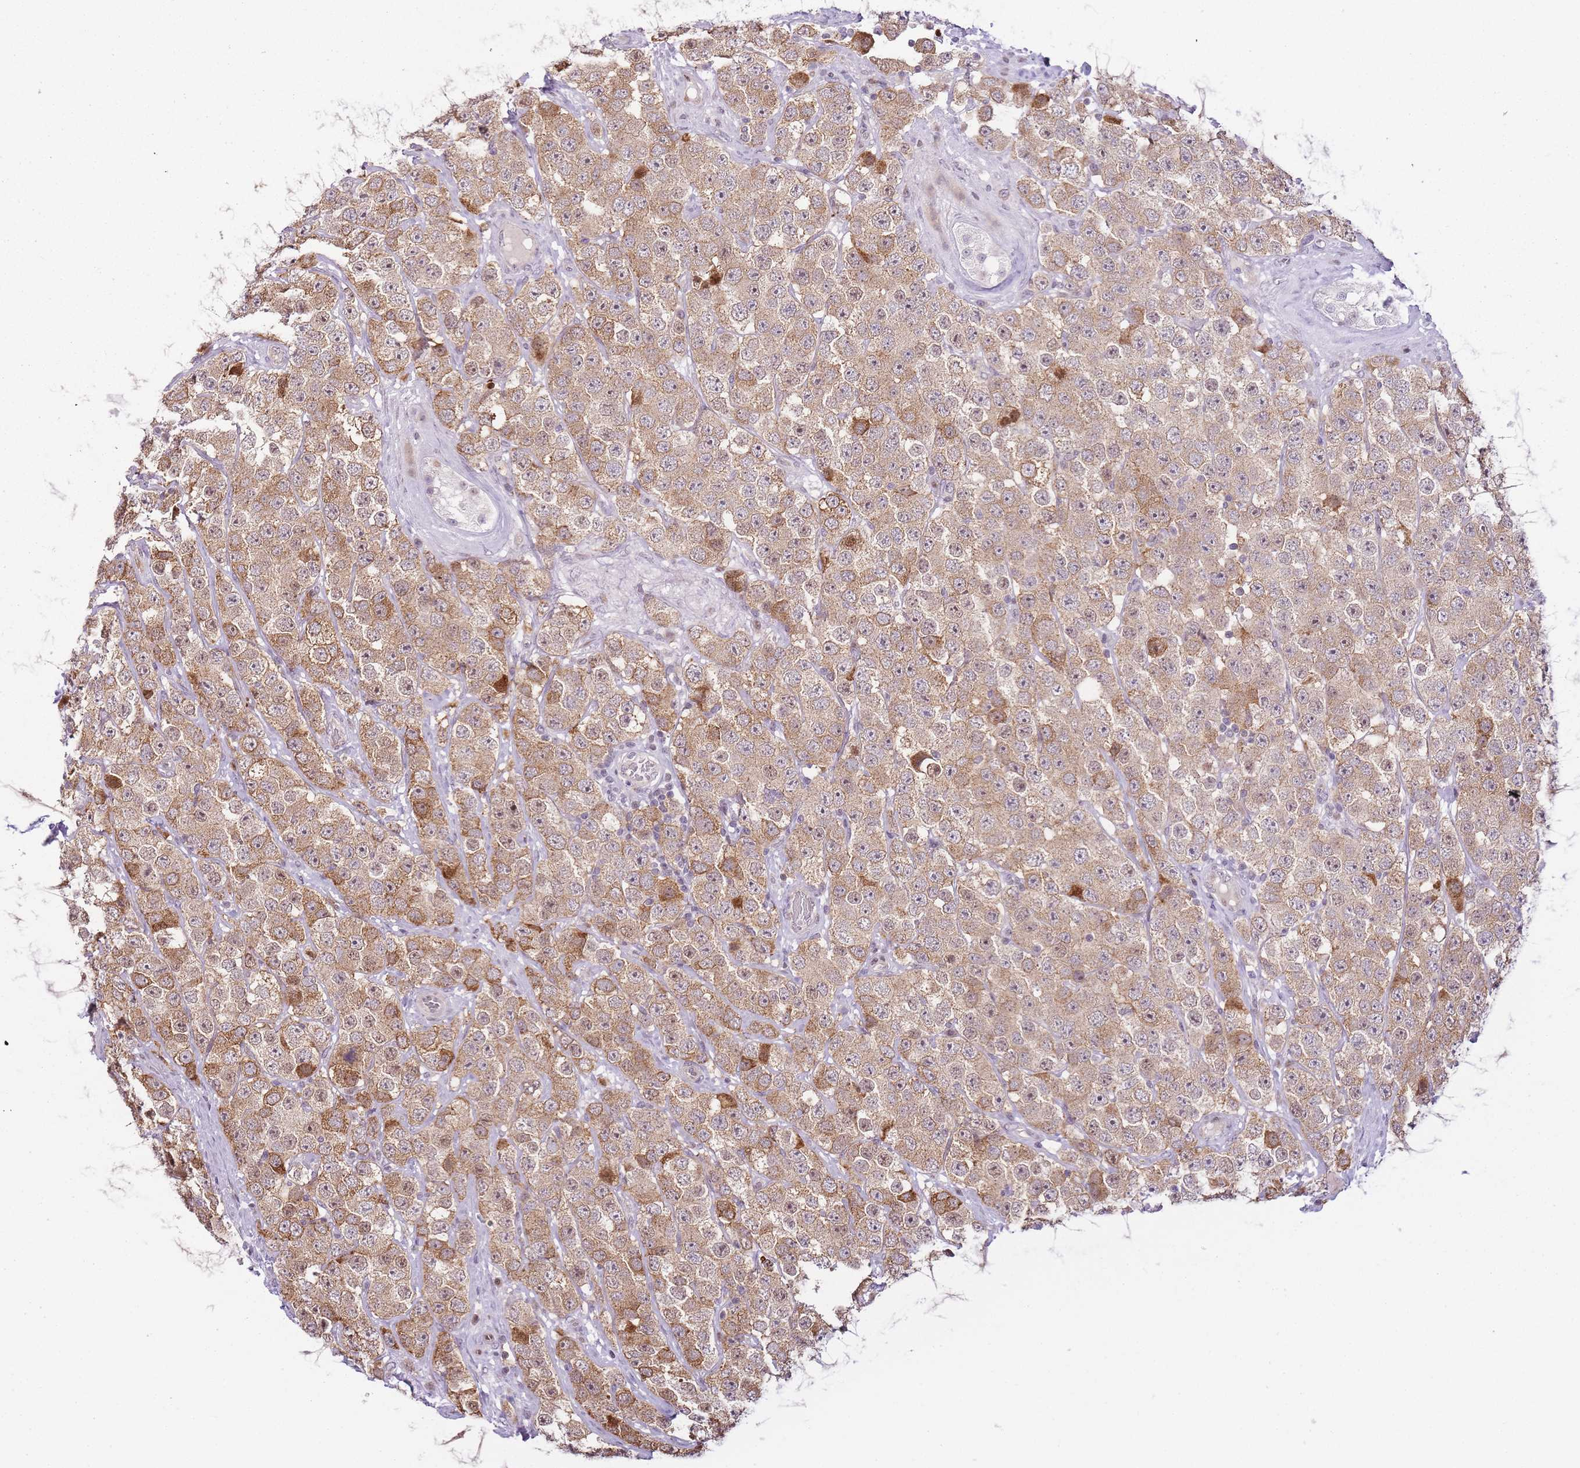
{"staining": {"intensity": "moderate", "quantity": ">75%", "location": "cytoplasmic/membranous"}, "tissue": "testis cancer", "cell_type": "Tumor cells", "image_type": "cancer", "snomed": [{"axis": "morphology", "description": "Seminoma, NOS"}, {"axis": "topography", "description": "Testis"}], "caption": "Protein expression analysis of testis seminoma demonstrates moderate cytoplasmic/membranous positivity in about >75% of tumor cells.", "gene": "OGG1", "patient": {"sex": "male", "age": 28}}